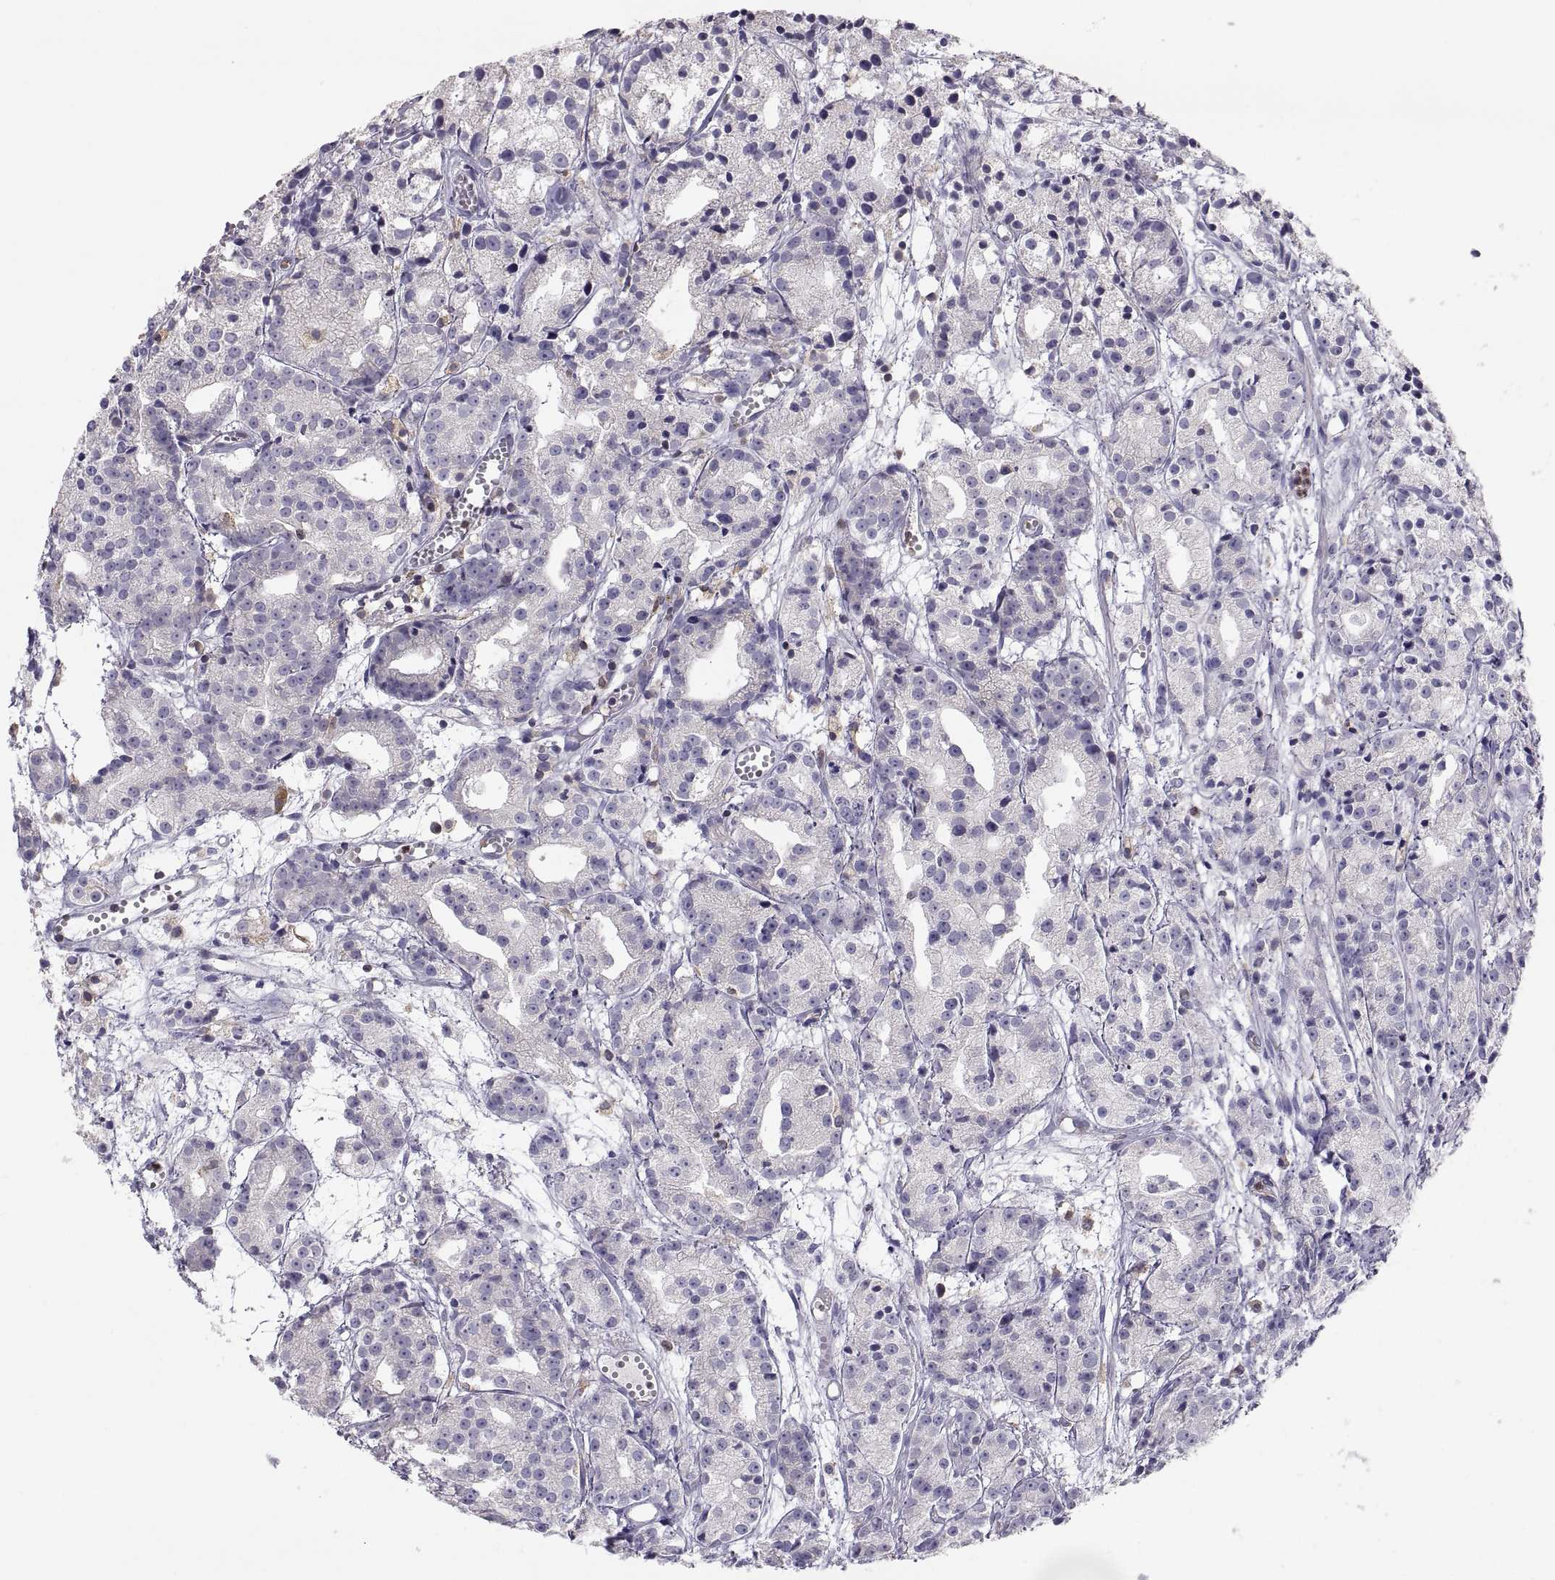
{"staining": {"intensity": "negative", "quantity": "none", "location": "none"}, "tissue": "prostate cancer", "cell_type": "Tumor cells", "image_type": "cancer", "snomed": [{"axis": "morphology", "description": "Adenocarcinoma, Medium grade"}, {"axis": "topography", "description": "Prostate"}], "caption": "A micrograph of adenocarcinoma (medium-grade) (prostate) stained for a protein exhibits no brown staining in tumor cells. Nuclei are stained in blue.", "gene": "ERO1A", "patient": {"sex": "male", "age": 74}}